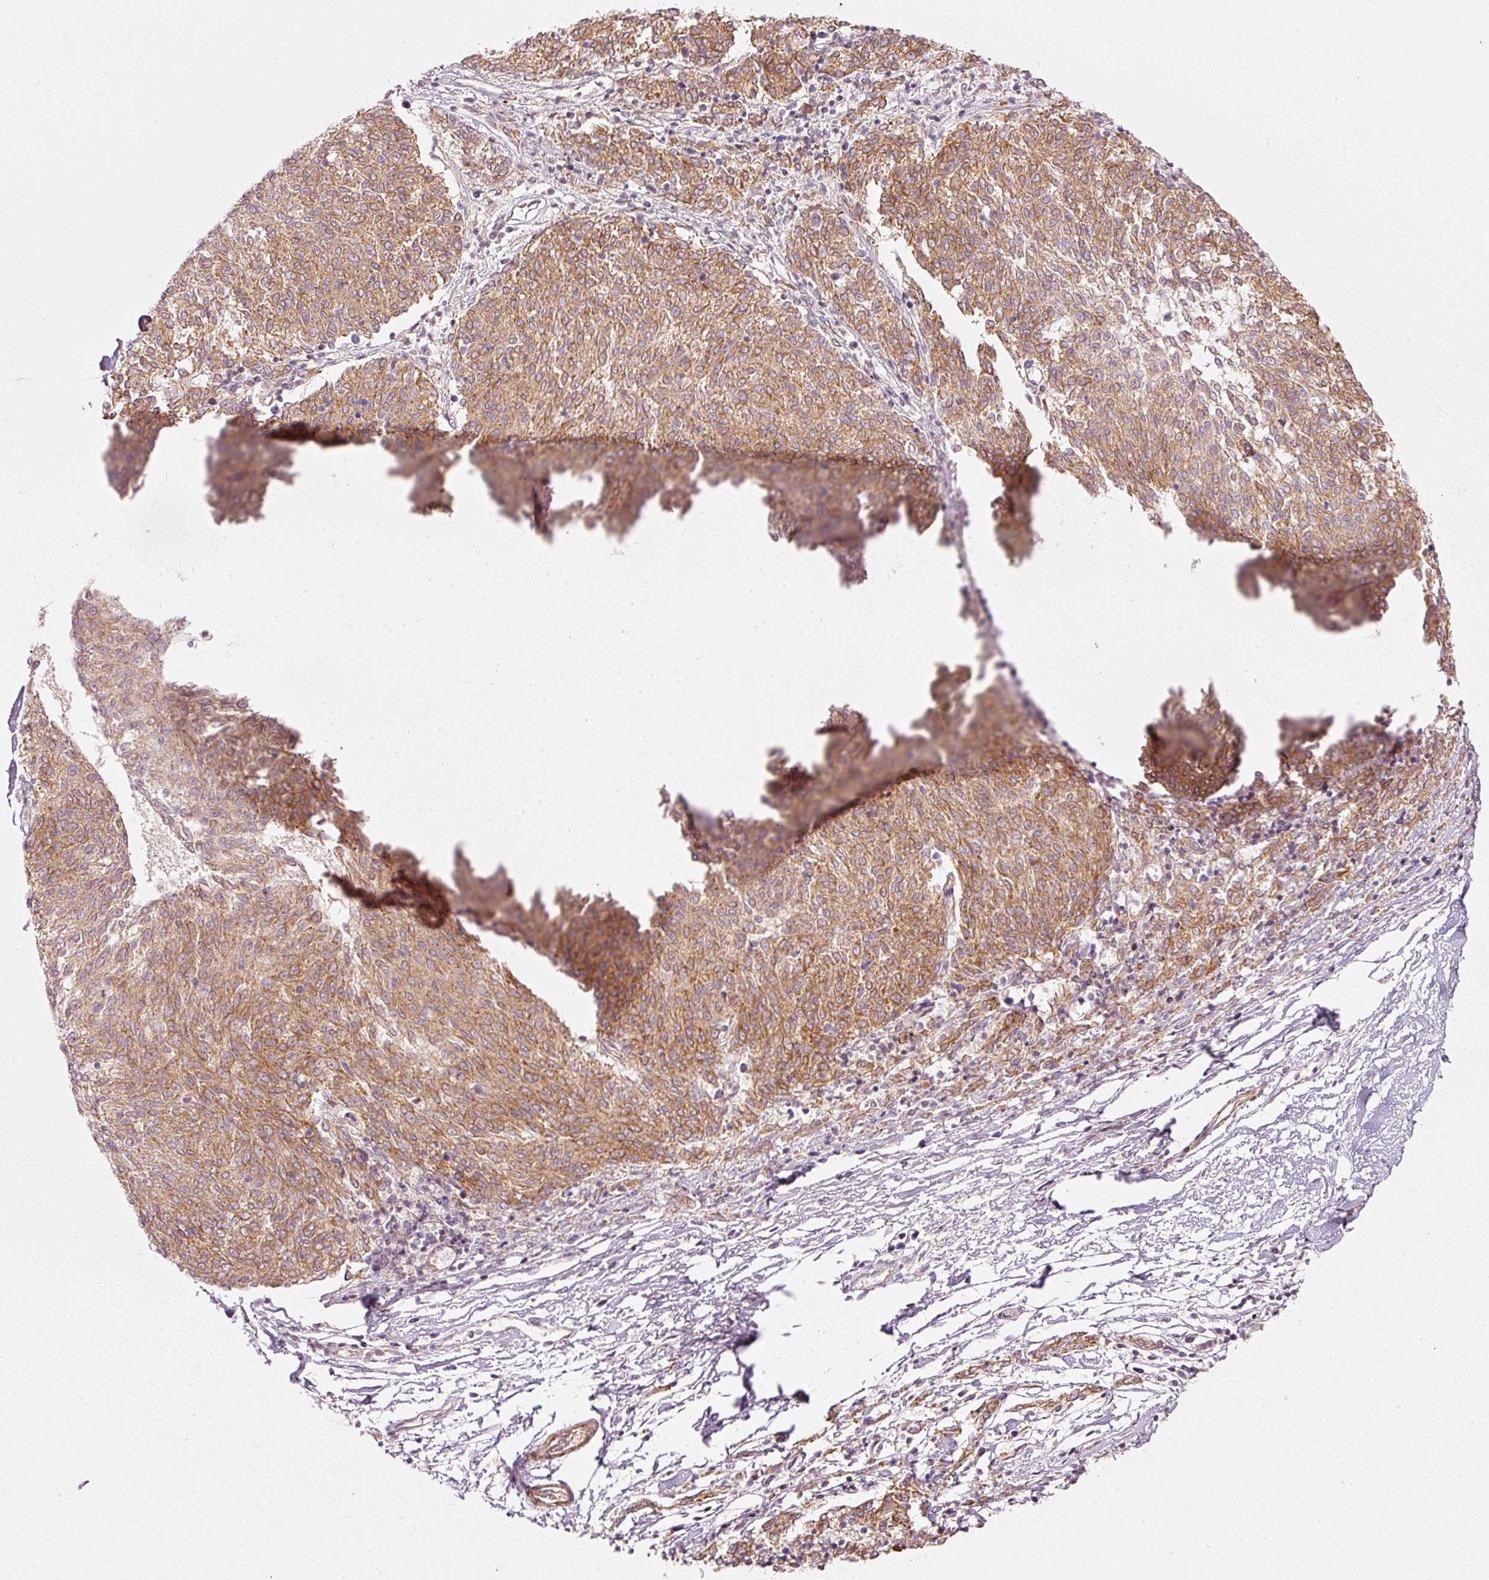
{"staining": {"intensity": "moderate", "quantity": "25%-75%", "location": "cytoplasmic/membranous"}, "tissue": "melanoma", "cell_type": "Tumor cells", "image_type": "cancer", "snomed": [{"axis": "morphology", "description": "Malignant melanoma, NOS"}, {"axis": "topography", "description": "Skin"}], "caption": "Immunohistochemical staining of malignant melanoma shows medium levels of moderate cytoplasmic/membranous protein positivity in about 25%-75% of tumor cells.", "gene": "KCNQ1", "patient": {"sex": "female", "age": 72}}